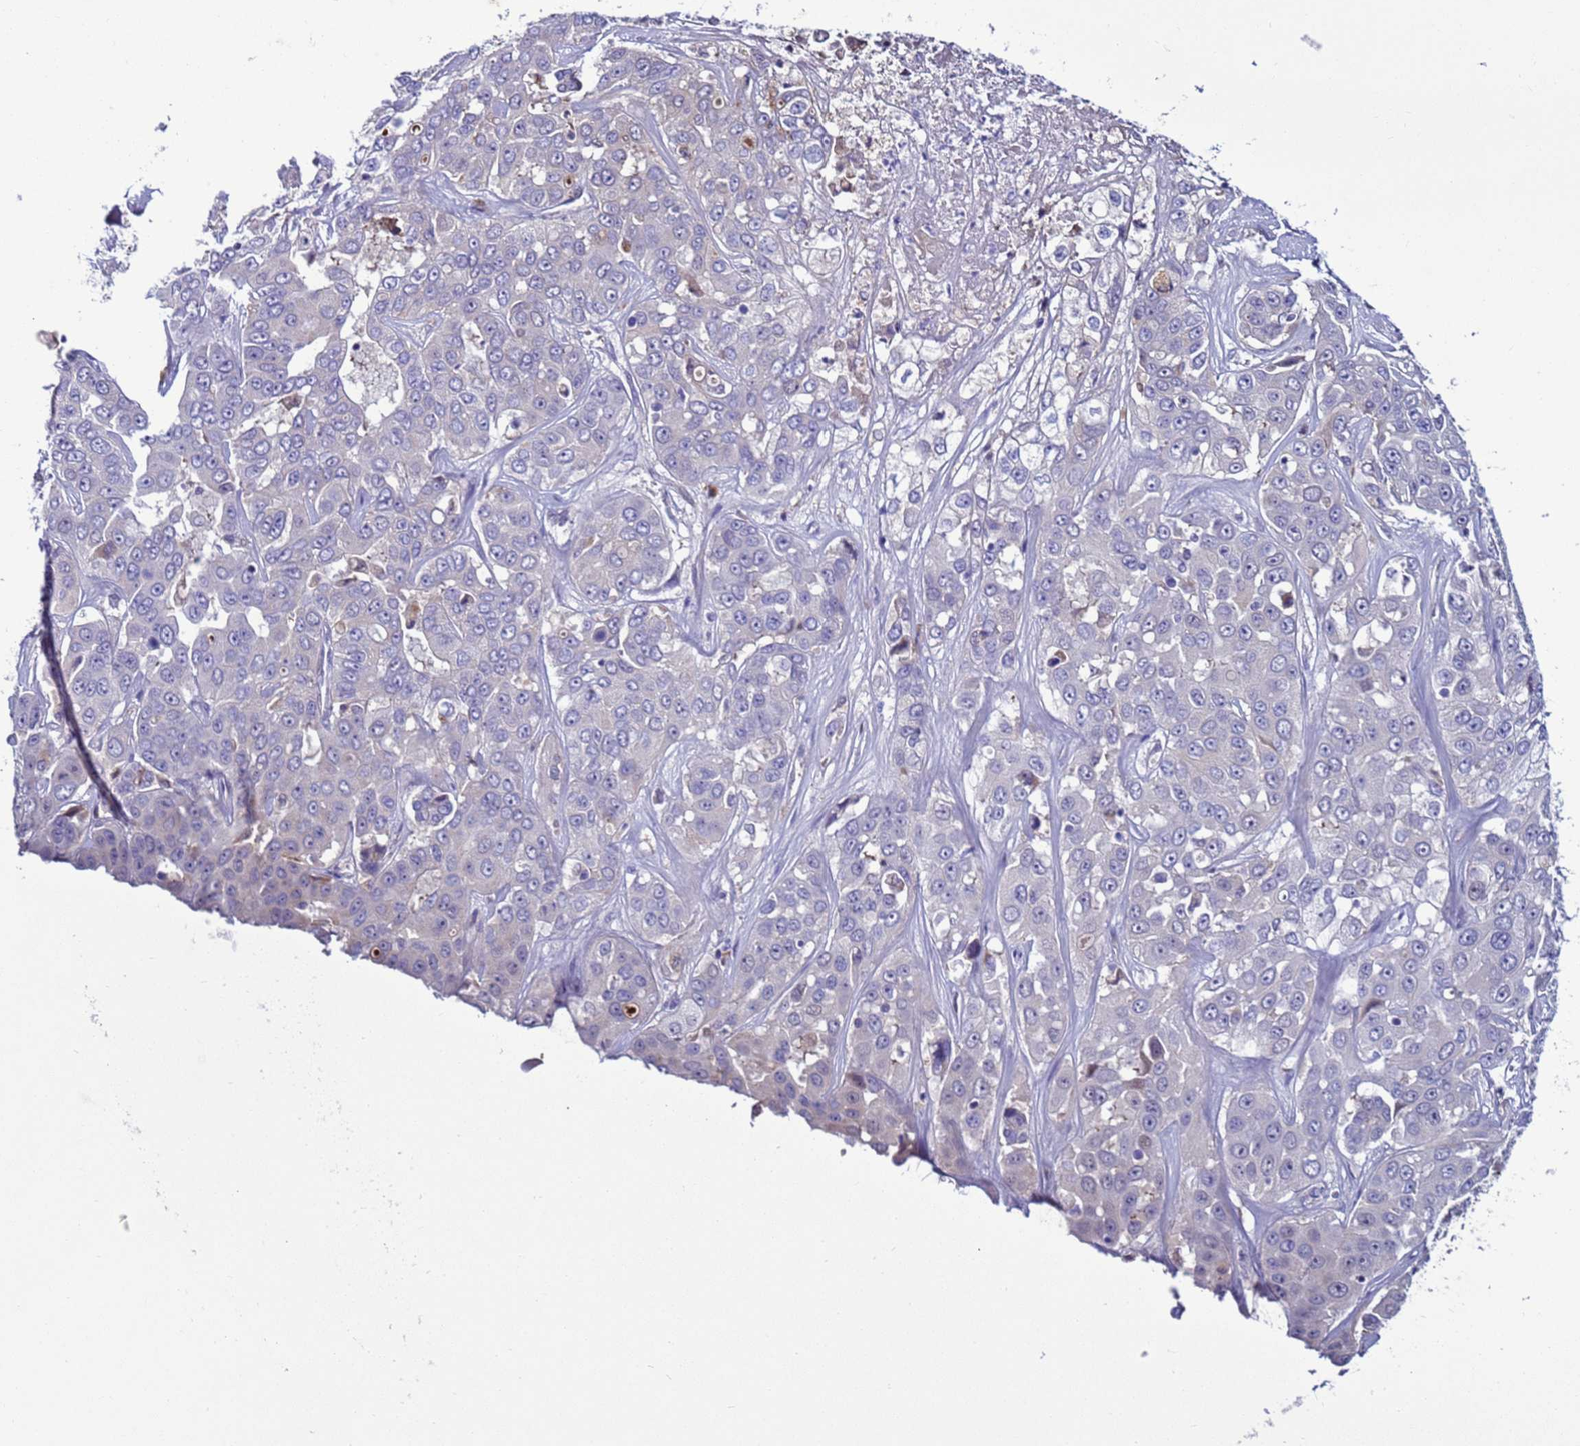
{"staining": {"intensity": "negative", "quantity": "none", "location": "none"}, "tissue": "liver cancer", "cell_type": "Tumor cells", "image_type": "cancer", "snomed": [{"axis": "morphology", "description": "Cholangiocarcinoma"}, {"axis": "topography", "description": "Liver"}], "caption": "Liver cholangiocarcinoma was stained to show a protein in brown. There is no significant expression in tumor cells. The staining was performed using DAB to visualize the protein expression in brown, while the nuclei were stained in blue with hematoxylin (Magnification: 20x).", "gene": "NAT2", "patient": {"sex": "female", "age": 52}}